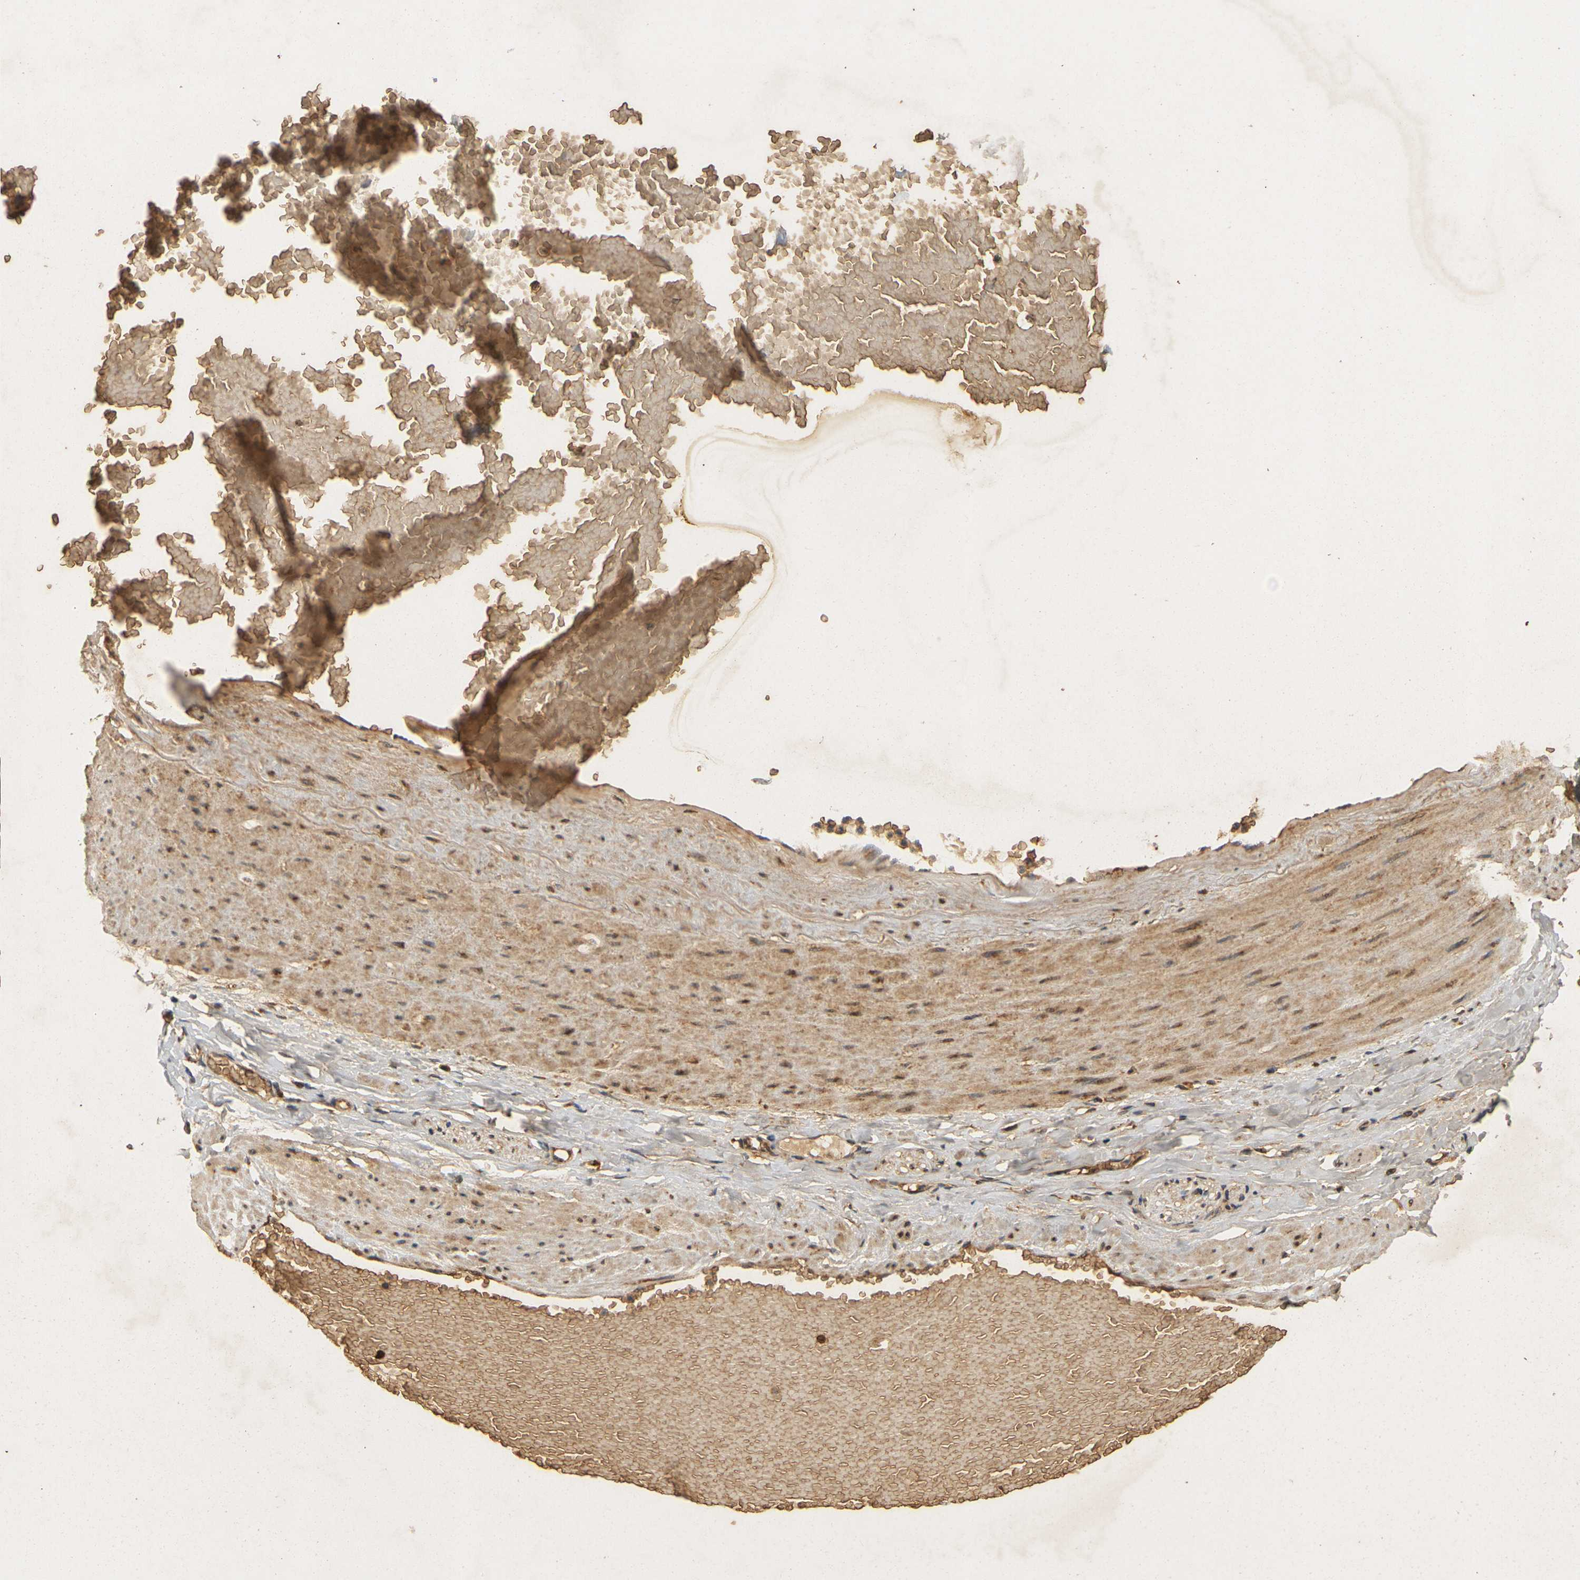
{"staining": {"intensity": "strong", "quantity": ">75%", "location": "cytoplasmic/membranous"}, "tissue": "adipose tissue", "cell_type": "Adipocytes", "image_type": "normal", "snomed": [{"axis": "morphology", "description": "Normal tissue, NOS"}, {"axis": "topography", "description": "Soft tissue"}, {"axis": "topography", "description": "Vascular tissue"}], "caption": "A high-resolution photomicrograph shows IHC staining of benign adipose tissue, which displays strong cytoplasmic/membranous positivity in approximately >75% of adipocytes.", "gene": "MEGF9", "patient": {"sex": "female", "age": 35}}